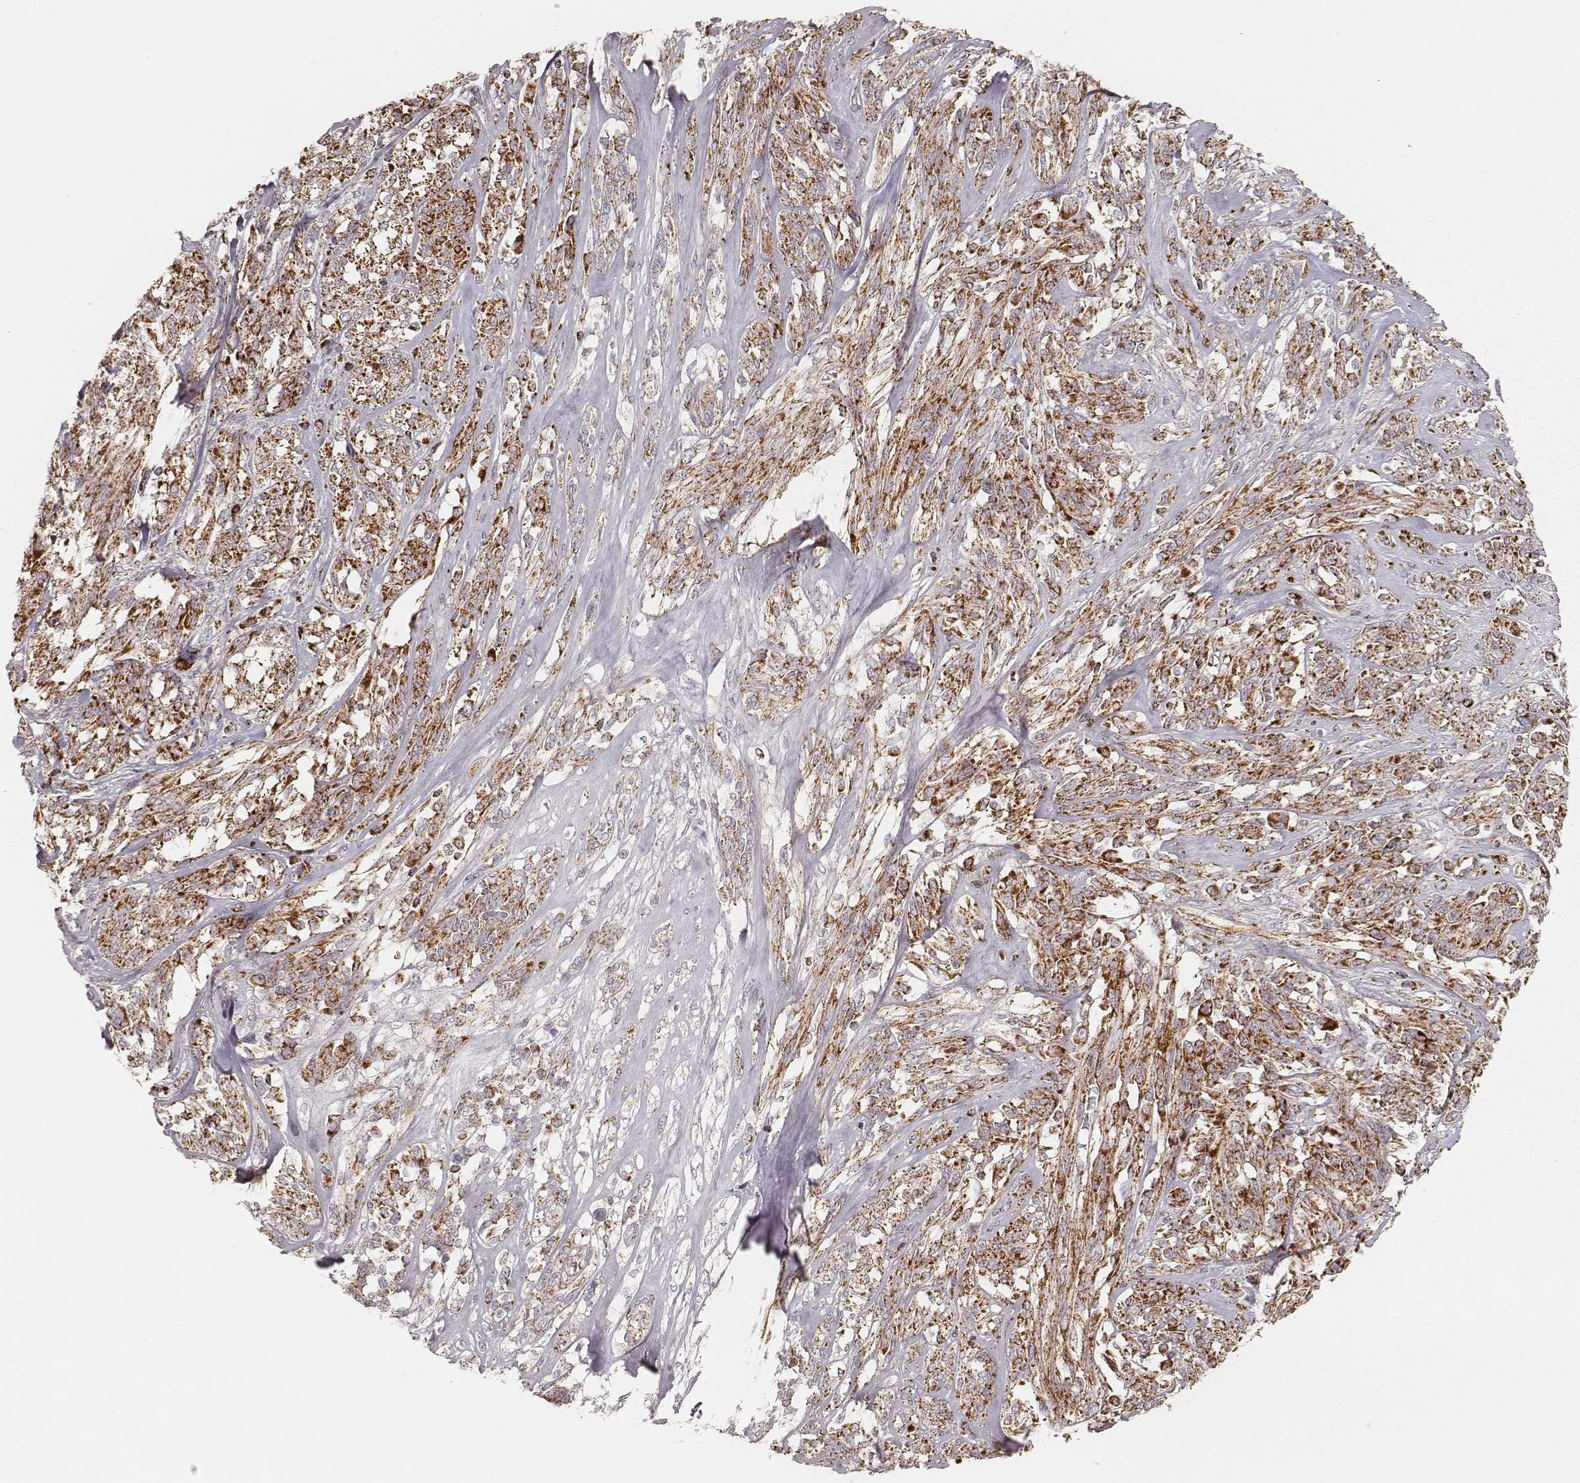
{"staining": {"intensity": "strong", "quantity": ">75%", "location": "cytoplasmic/membranous"}, "tissue": "melanoma", "cell_type": "Tumor cells", "image_type": "cancer", "snomed": [{"axis": "morphology", "description": "Malignant melanoma, NOS"}, {"axis": "topography", "description": "Skin"}], "caption": "Immunohistochemical staining of melanoma shows high levels of strong cytoplasmic/membranous protein expression in approximately >75% of tumor cells. Immunohistochemistry stains the protein of interest in brown and the nuclei are stained blue.", "gene": "CS", "patient": {"sex": "female", "age": 91}}